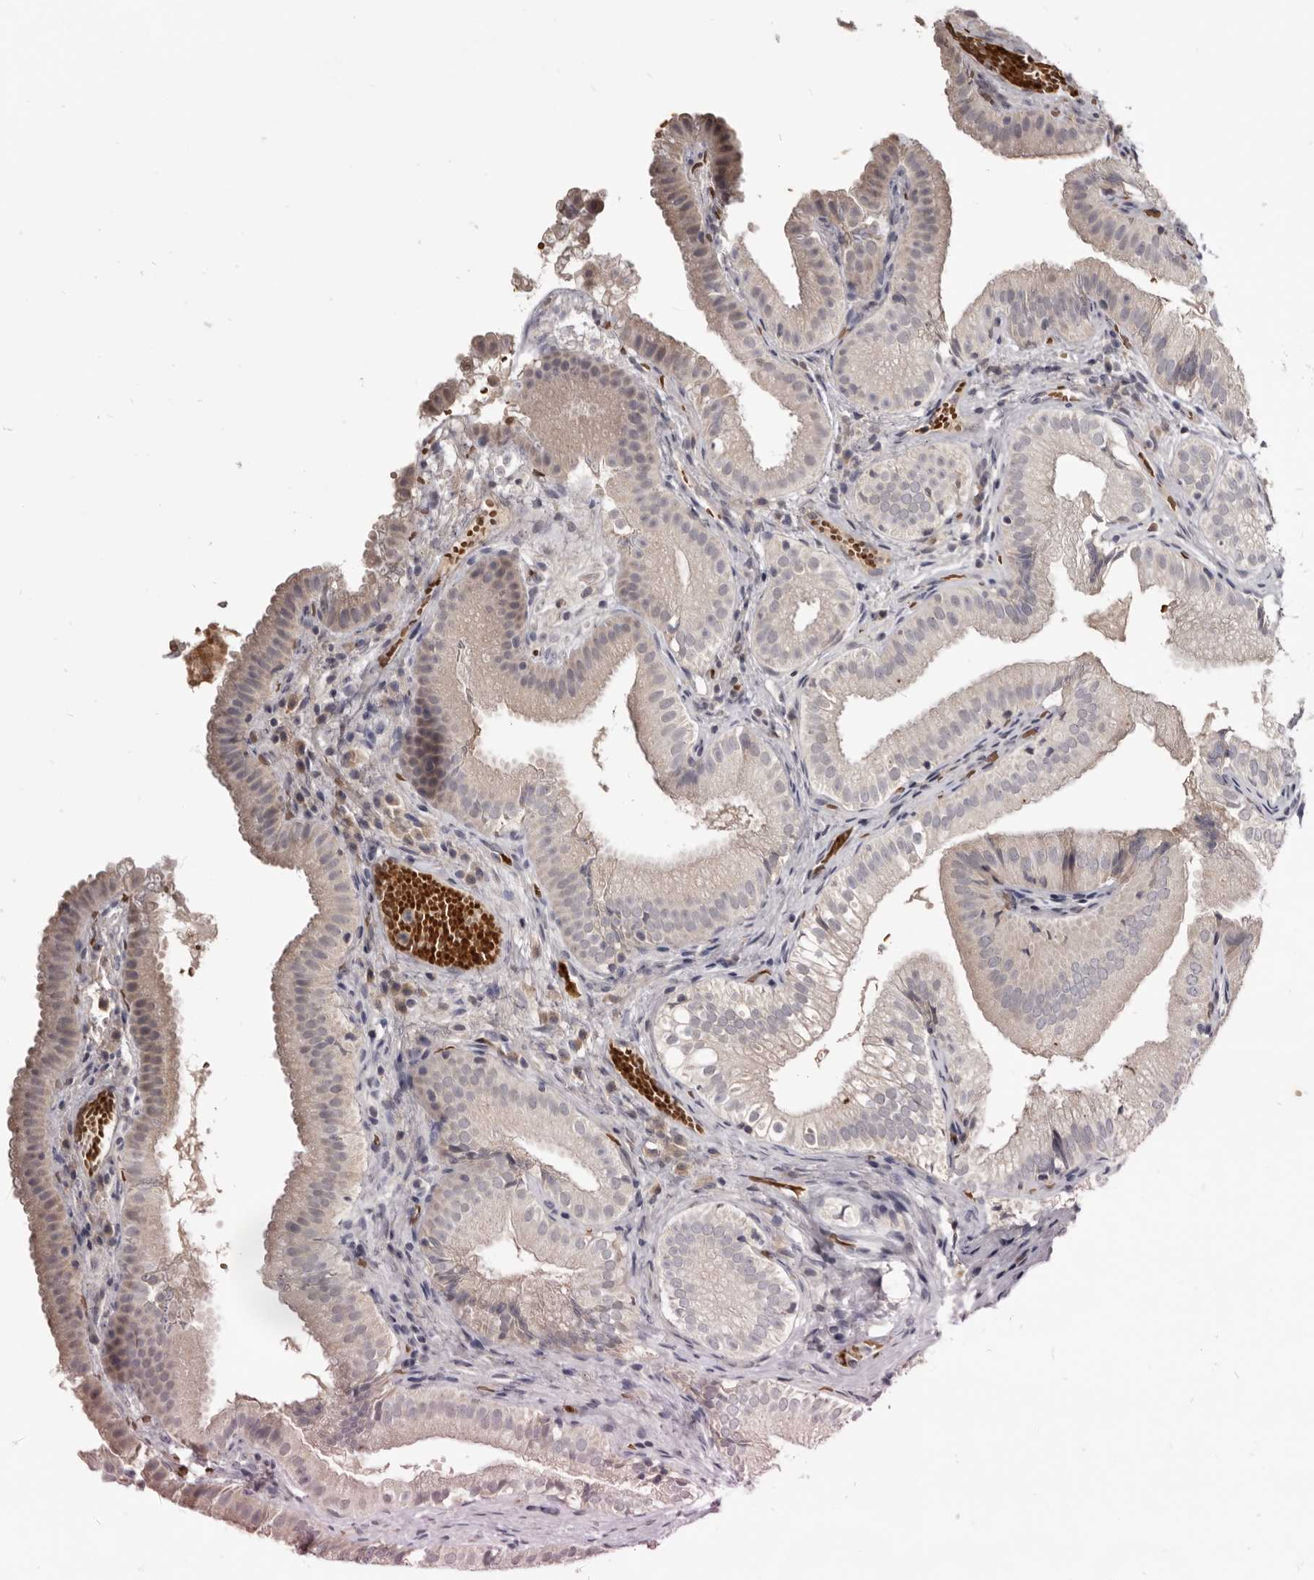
{"staining": {"intensity": "weak", "quantity": "<25%", "location": "cytoplasmic/membranous"}, "tissue": "gallbladder", "cell_type": "Glandular cells", "image_type": "normal", "snomed": [{"axis": "morphology", "description": "Normal tissue, NOS"}, {"axis": "topography", "description": "Gallbladder"}], "caption": "Micrograph shows no significant protein positivity in glandular cells of normal gallbladder.", "gene": "NENF", "patient": {"sex": "female", "age": 30}}